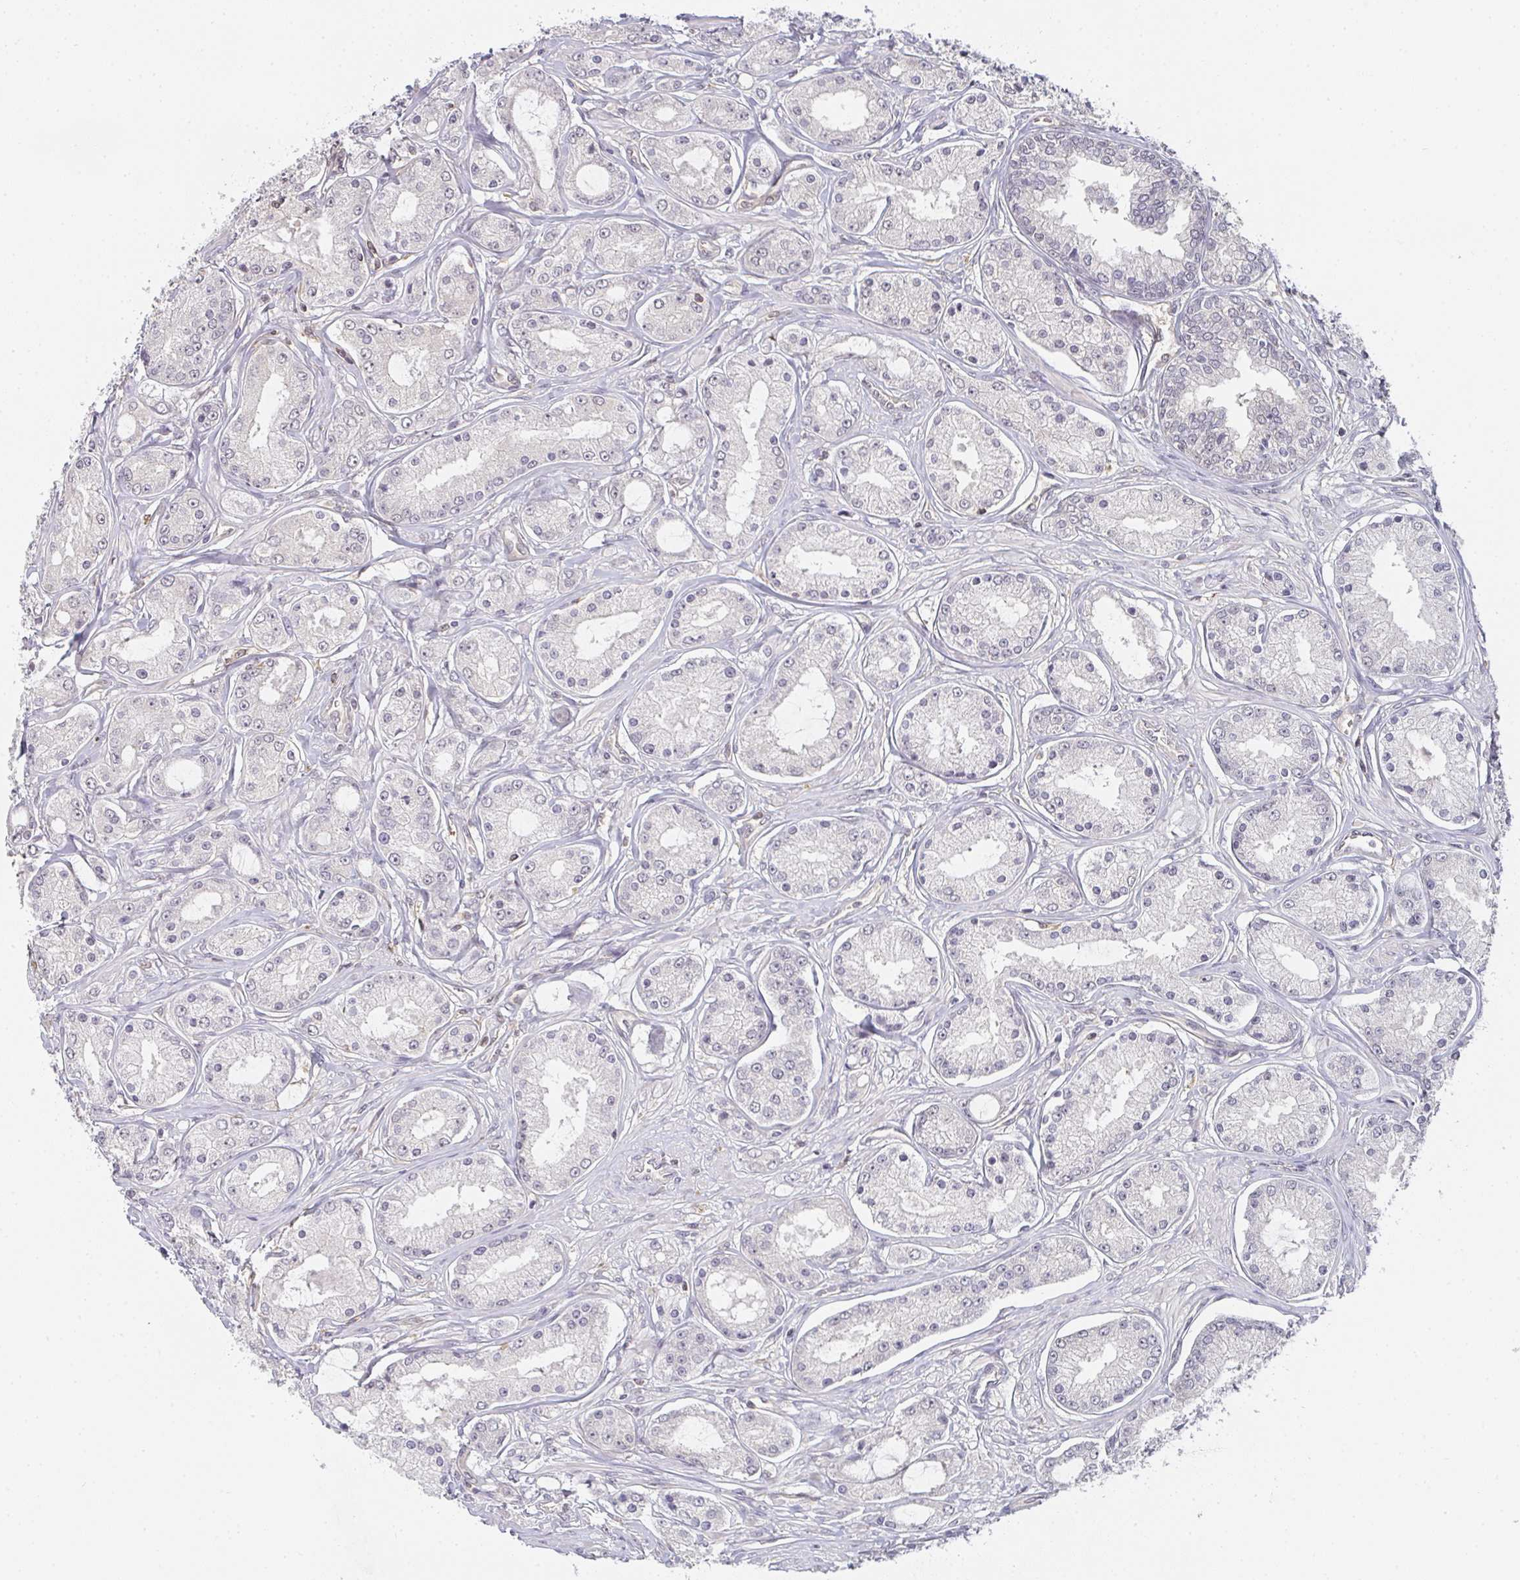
{"staining": {"intensity": "negative", "quantity": "none", "location": "none"}, "tissue": "prostate cancer", "cell_type": "Tumor cells", "image_type": "cancer", "snomed": [{"axis": "morphology", "description": "Adenocarcinoma, High grade"}, {"axis": "topography", "description": "Prostate"}], "caption": "This is an immunohistochemistry photomicrograph of human prostate cancer. There is no positivity in tumor cells.", "gene": "GSDMB", "patient": {"sex": "male", "age": 66}}